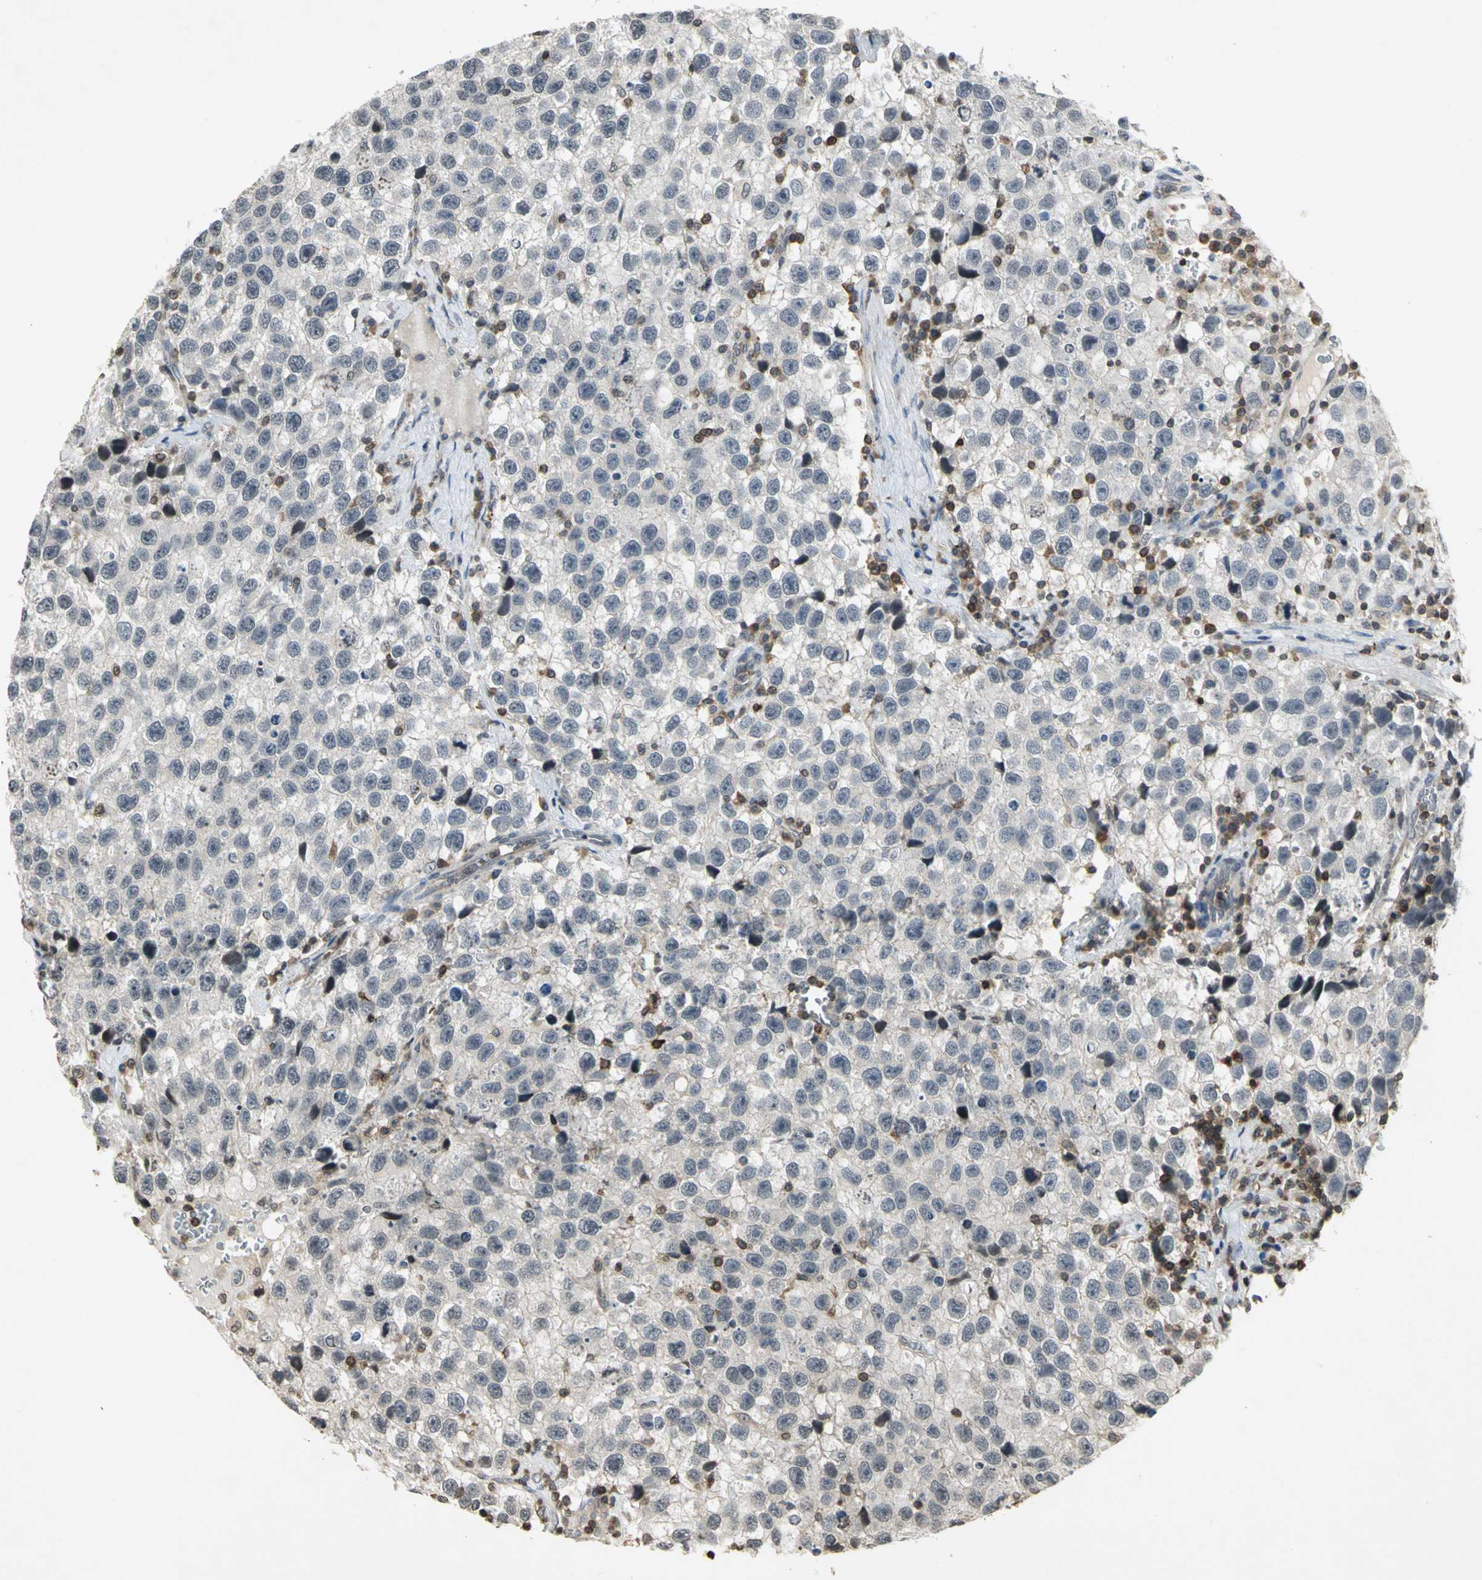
{"staining": {"intensity": "negative", "quantity": "none", "location": "none"}, "tissue": "testis cancer", "cell_type": "Tumor cells", "image_type": "cancer", "snomed": [{"axis": "morphology", "description": "Seminoma, NOS"}, {"axis": "topography", "description": "Testis"}], "caption": "The histopathology image reveals no staining of tumor cells in seminoma (testis).", "gene": "IL16", "patient": {"sex": "male", "age": 33}}